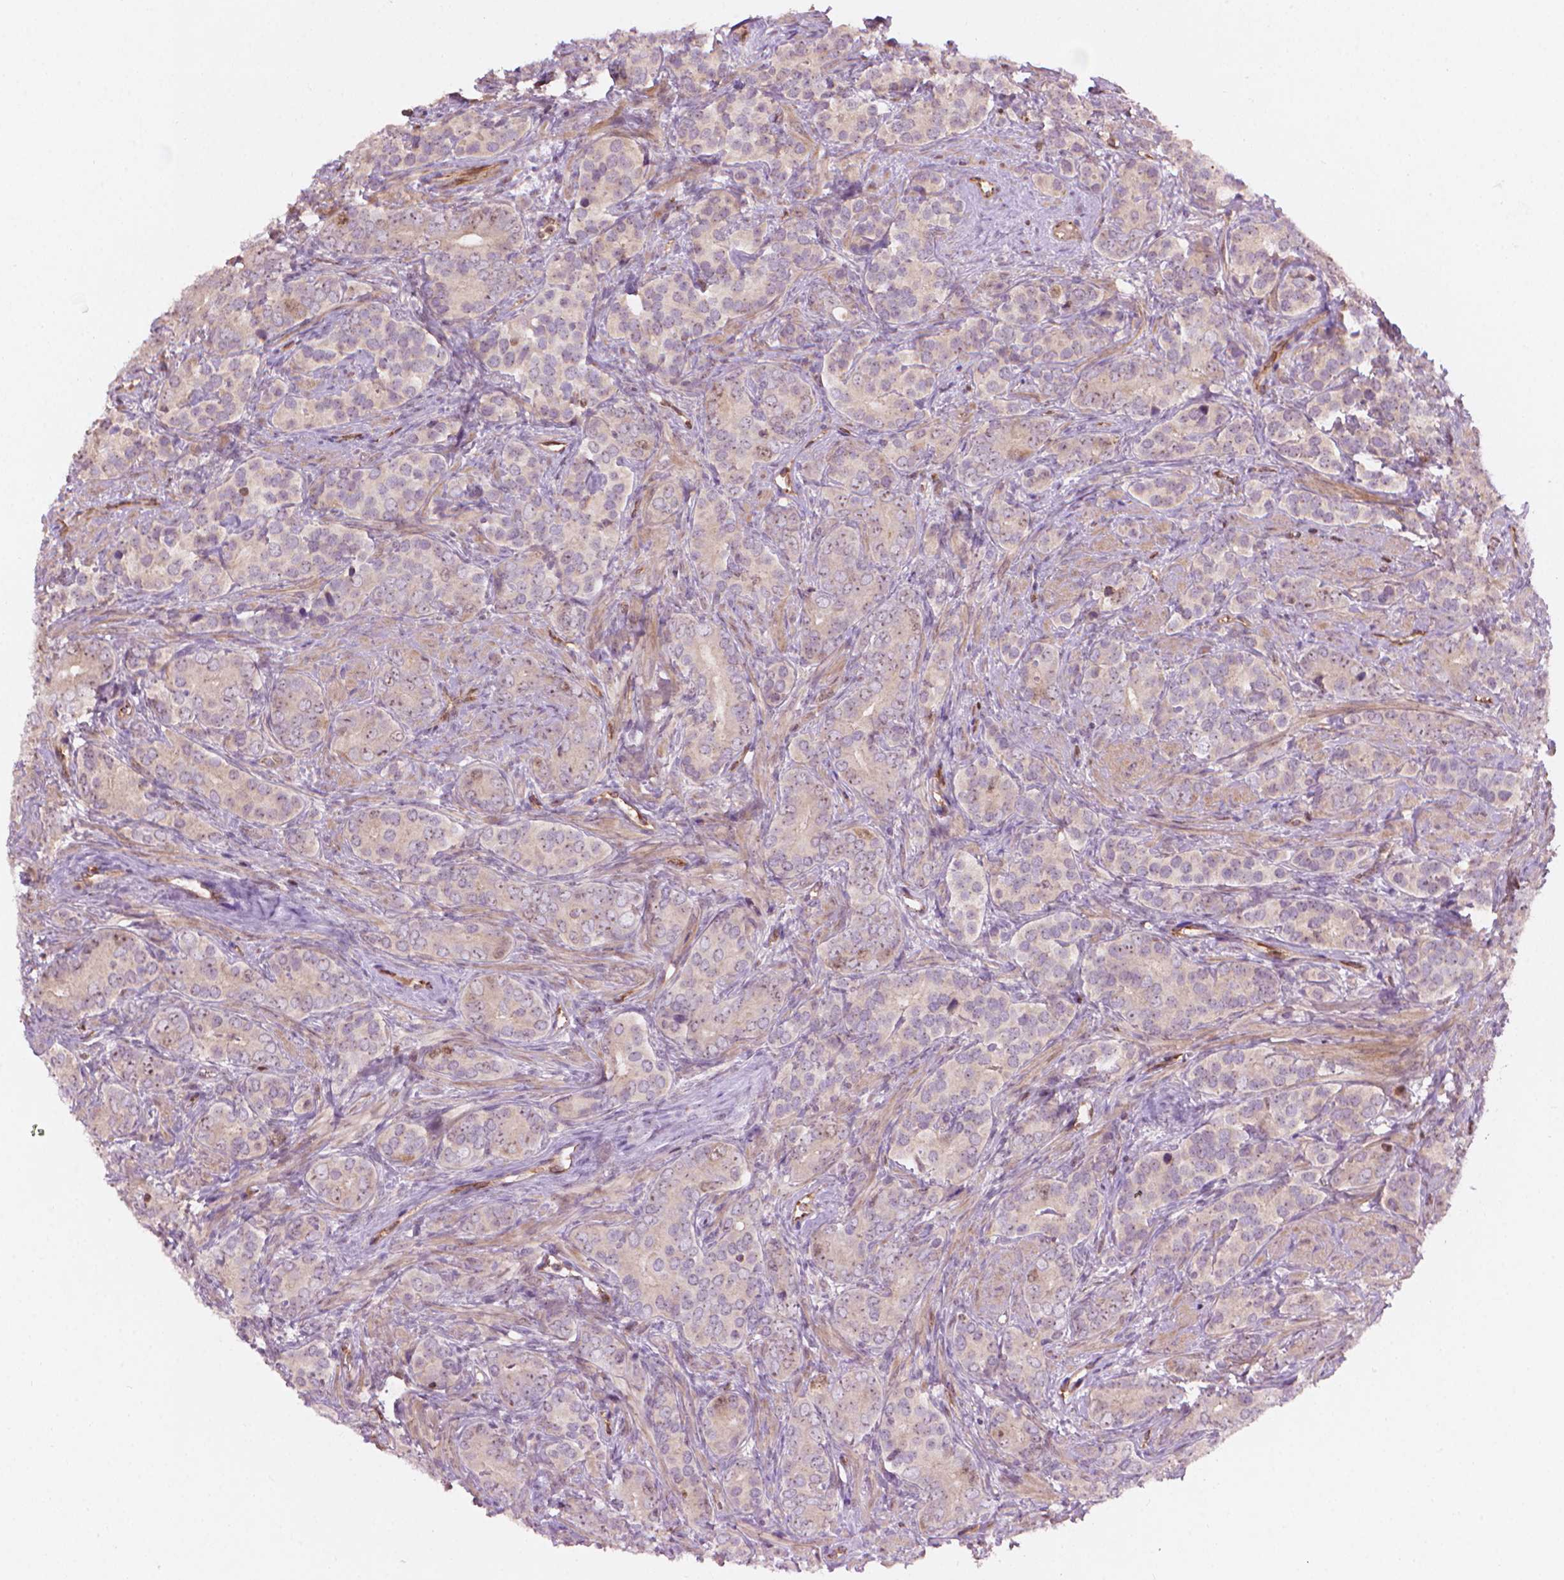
{"staining": {"intensity": "weak", "quantity": "<25%", "location": "nuclear"}, "tissue": "prostate cancer", "cell_type": "Tumor cells", "image_type": "cancer", "snomed": [{"axis": "morphology", "description": "Adenocarcinoma, High grade"}, {"axis": "topography", "description": "Prostate"}], "caption": "Immunohistochemistry histopathology image of human prostate cancer stained for a protein (brown), which demonstrates no staining in tumor cells. The staining is performed using DAB (3,3'-diaminobenzidine) brown chromogen with nuclei counter-stained in using hematoxylin.", "gene": "SMC2", "patient": {"sex": "male", "age": 84}}